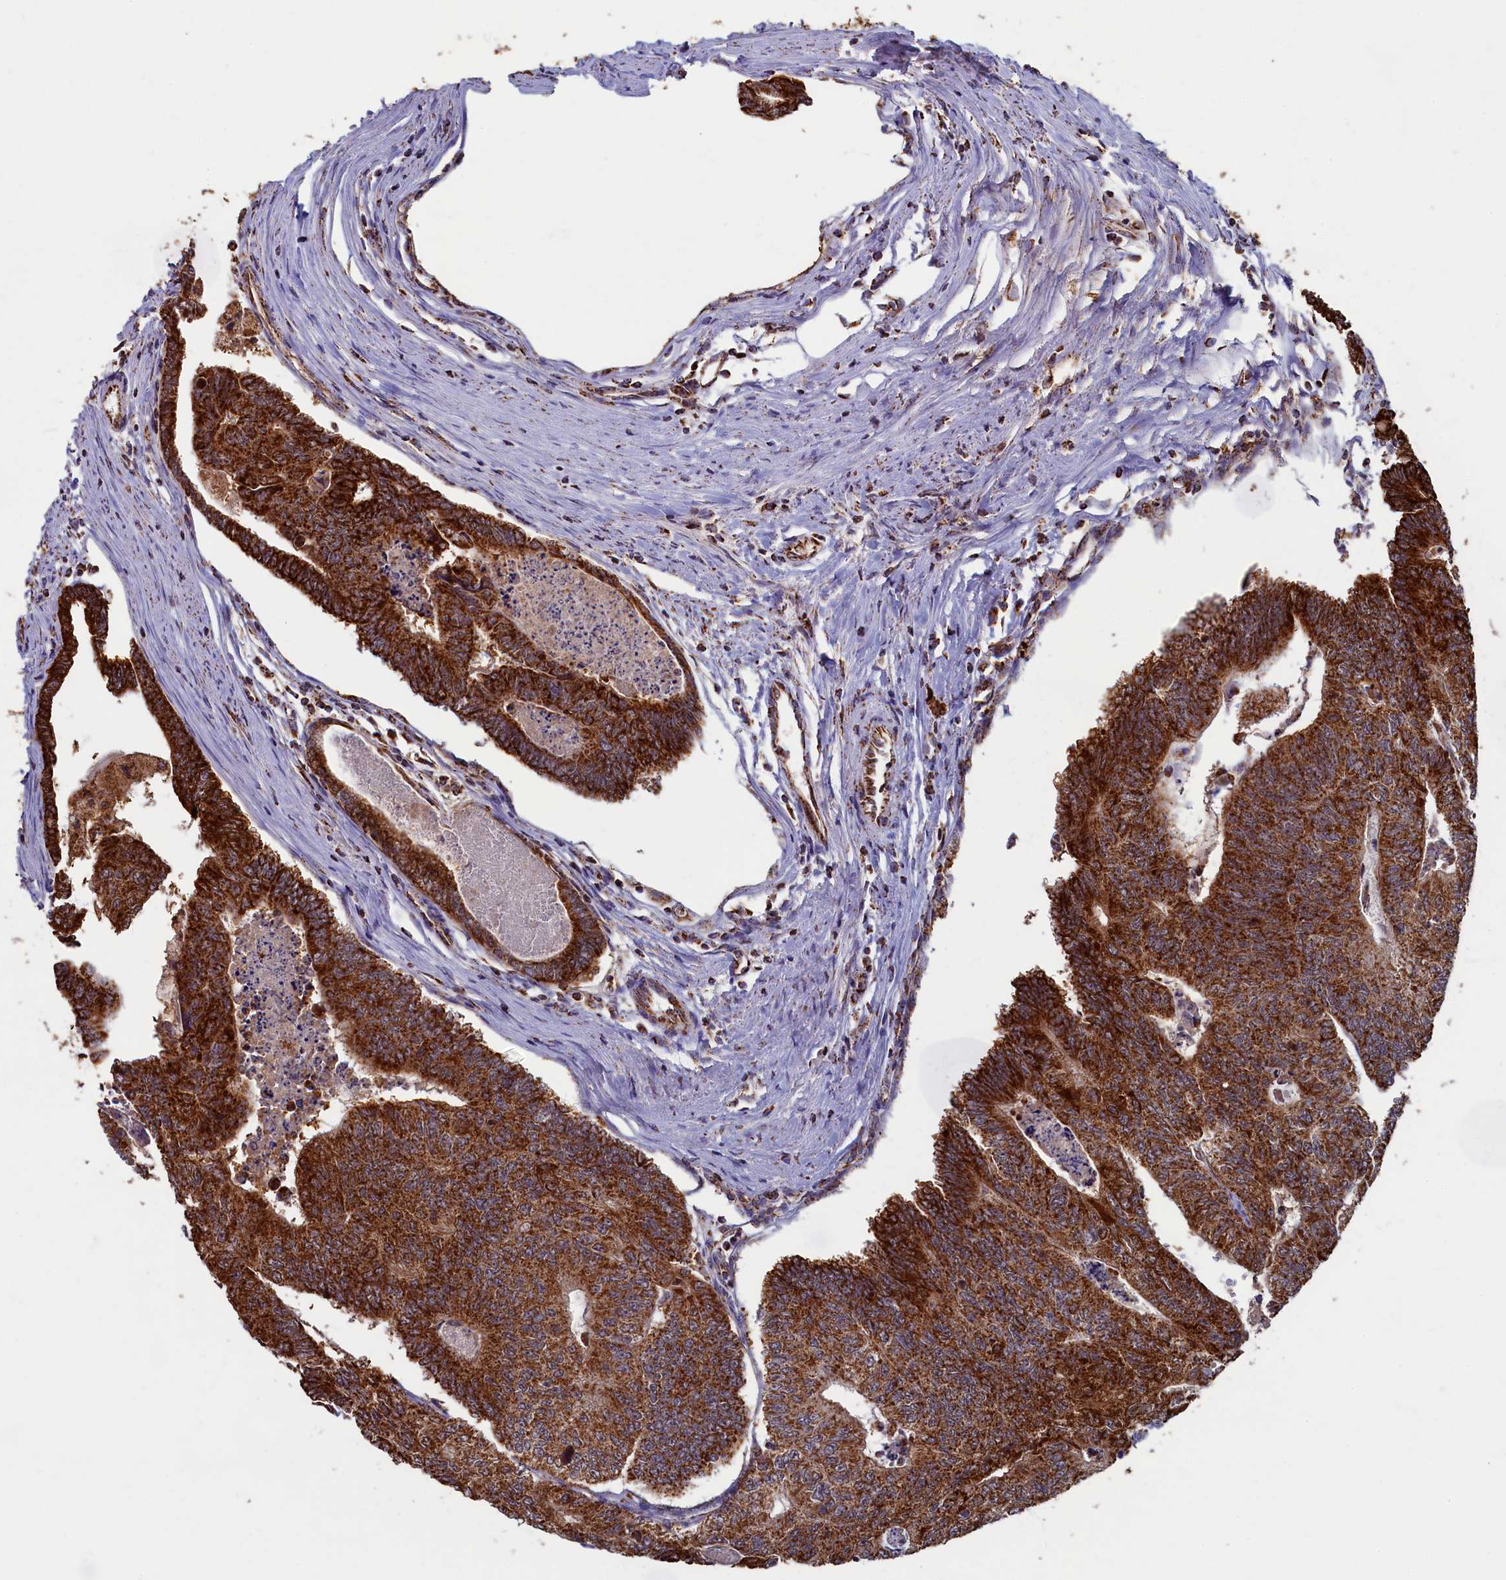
{"staining": {"intensity": "strong", "quantity": ">75%", "location": "cytoplasmic/membranous"}, "tissue": "colorectal cancer", "cell_type": "Tumor cells", "image_type": "cancer", "snomed": [{"axis": "morphology", "description": "Adenocarcinoma, NOS"}, {"axis": "topography", "description": "Colon"}], "caption": "High-magnification brightfield microscopy of colorectal cancer (adenocarcinoma) stained with DAB (3,3'-diaminobenzidine) (brown) and counterstained with hematoxylin (blue). tumor cells exhibit strong cytoplasmic/membranous positivity is identified in approximately>75% of cells. (DAB (3,3'-diaminobenzidine) IHC, brown staining for protein, blue staining for nuclei).", "gene": "SPR", "patient": {"sex": "female", "age": 67}}